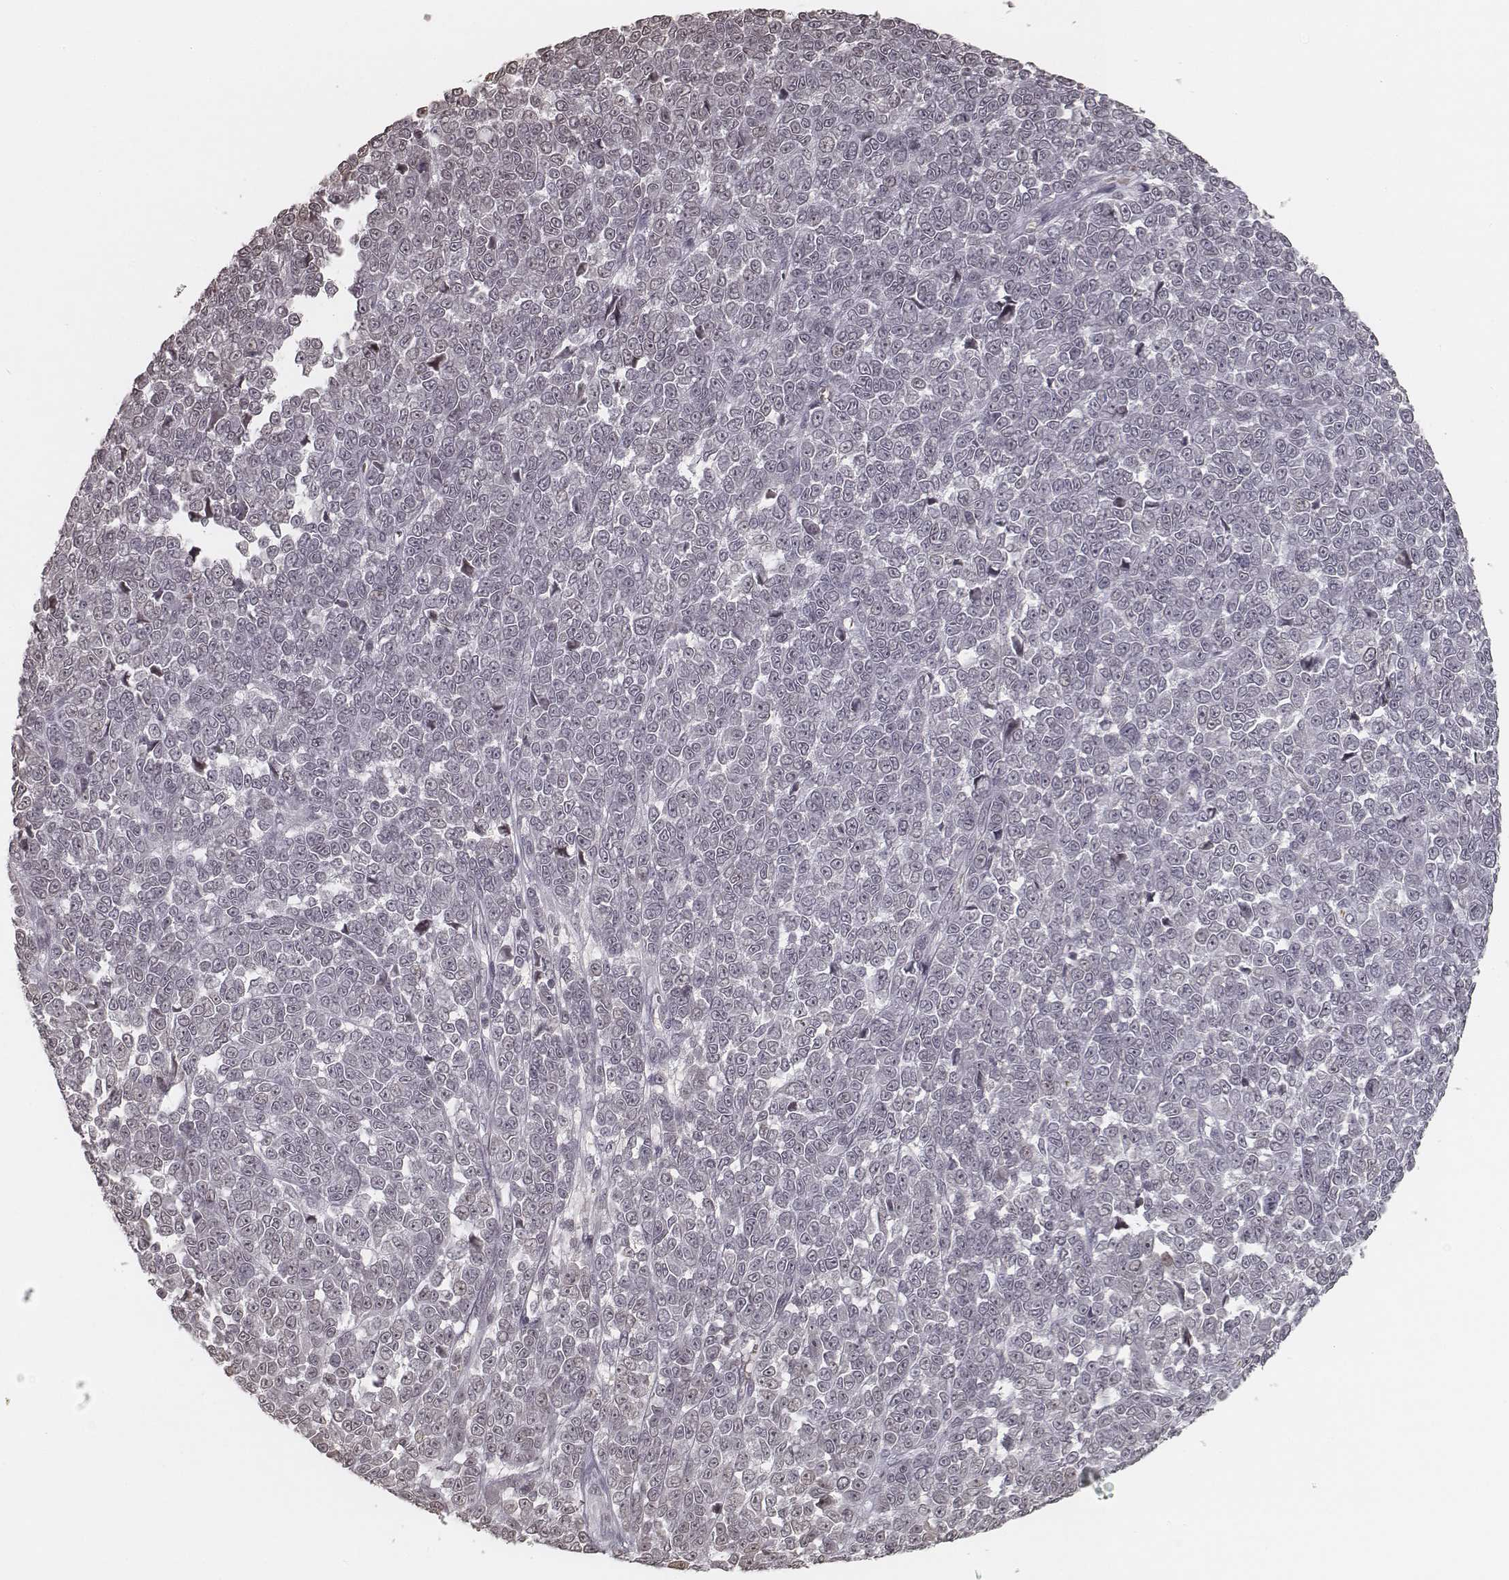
{"staining": {"intensity": "negative", "quantity": "none", "location": "none"}, "tissue": "melanoma", "cell_type": "Tumor cells", "image_type": "cancer", "snomed": [{"axis": "morphology", "description": "Malignant melanoma, NOS"}, {"axis": "topography", "description": "Skin"}], "caption": "IHC of malignant melanoma exhibits no staining in tumor cells.", "gene": "HMGA2", "patient": {"sex": "female", "age": 95}}